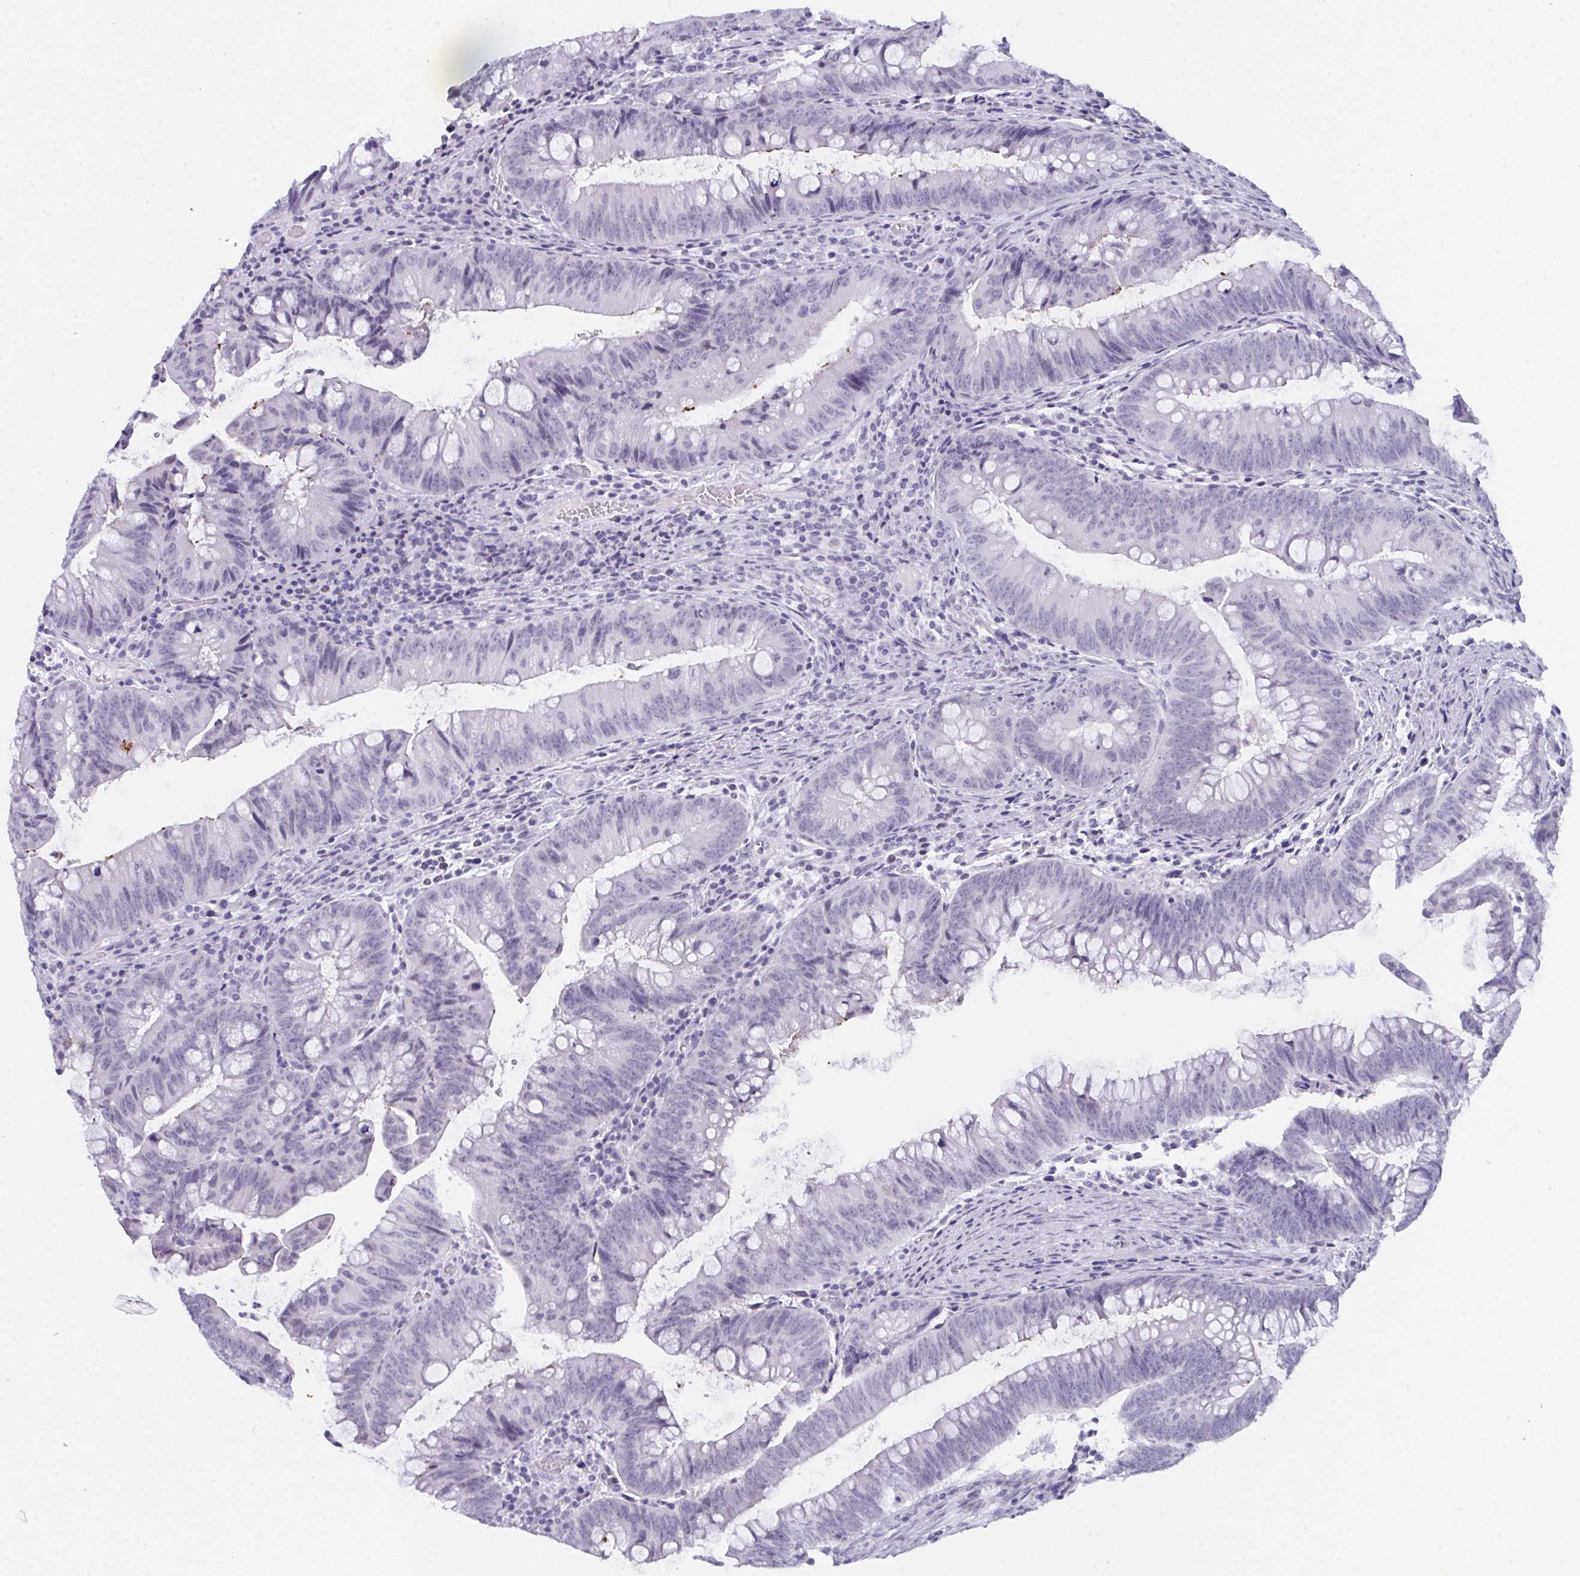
{"staining": {"intensity": "negative", "quantity": "none", "location": "none"}, "tissue": "colorectal cancer", "cell_type": "Tumor cells", "image_type": "cancer", "snomed": [{"axis": "morphology", "description": "Adenocarcinoma, NOS"}, {"axis": "topography", "description": "Colon"}], "caption": "Immunohistochemistry of colorectal adenocarcinoma reveals no expression in tumor cells.", "gene": "PRDM9", "patient": {"sex": "male", "age": 62}}